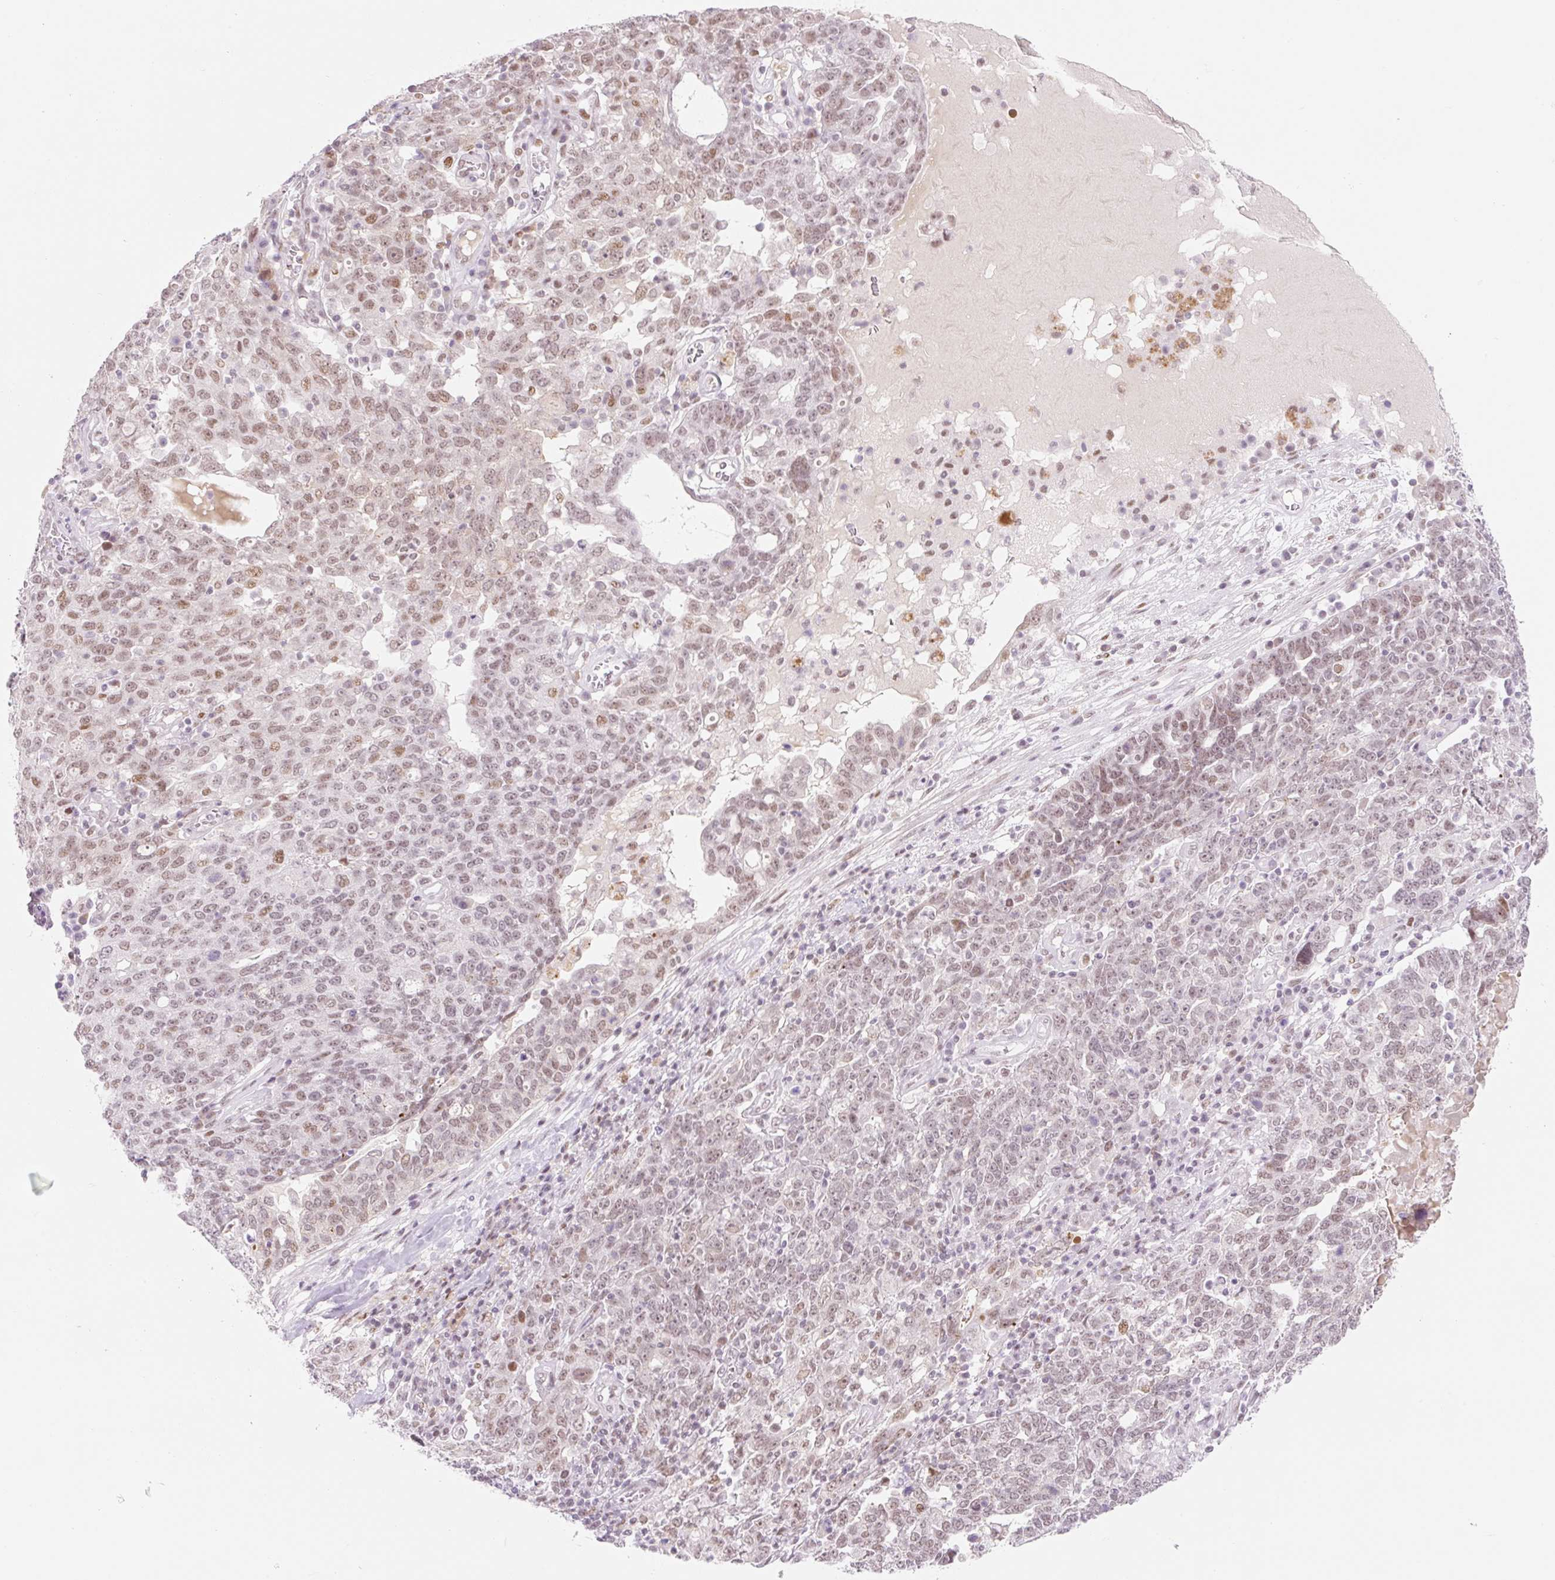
{"staining": {"intensity": "weak", "quantity": ">75%", "location": "nuclear"}, "tissue": "ovarian cancer", "cell_type": "Tumor cells", "image_type": "cancer", "snomed": [{"axis": "morphology", "description": "Carcinoma, endometroid"}, {"axis": "topography", "description": "Ovary"}], "caption": "Tumor cells exhibit low levels of weak nuclear staining in approximately >75% of cells in human ovarian cancer.", "gene": "H2BW1", "patient": {"sex": "female", "age": 62}}